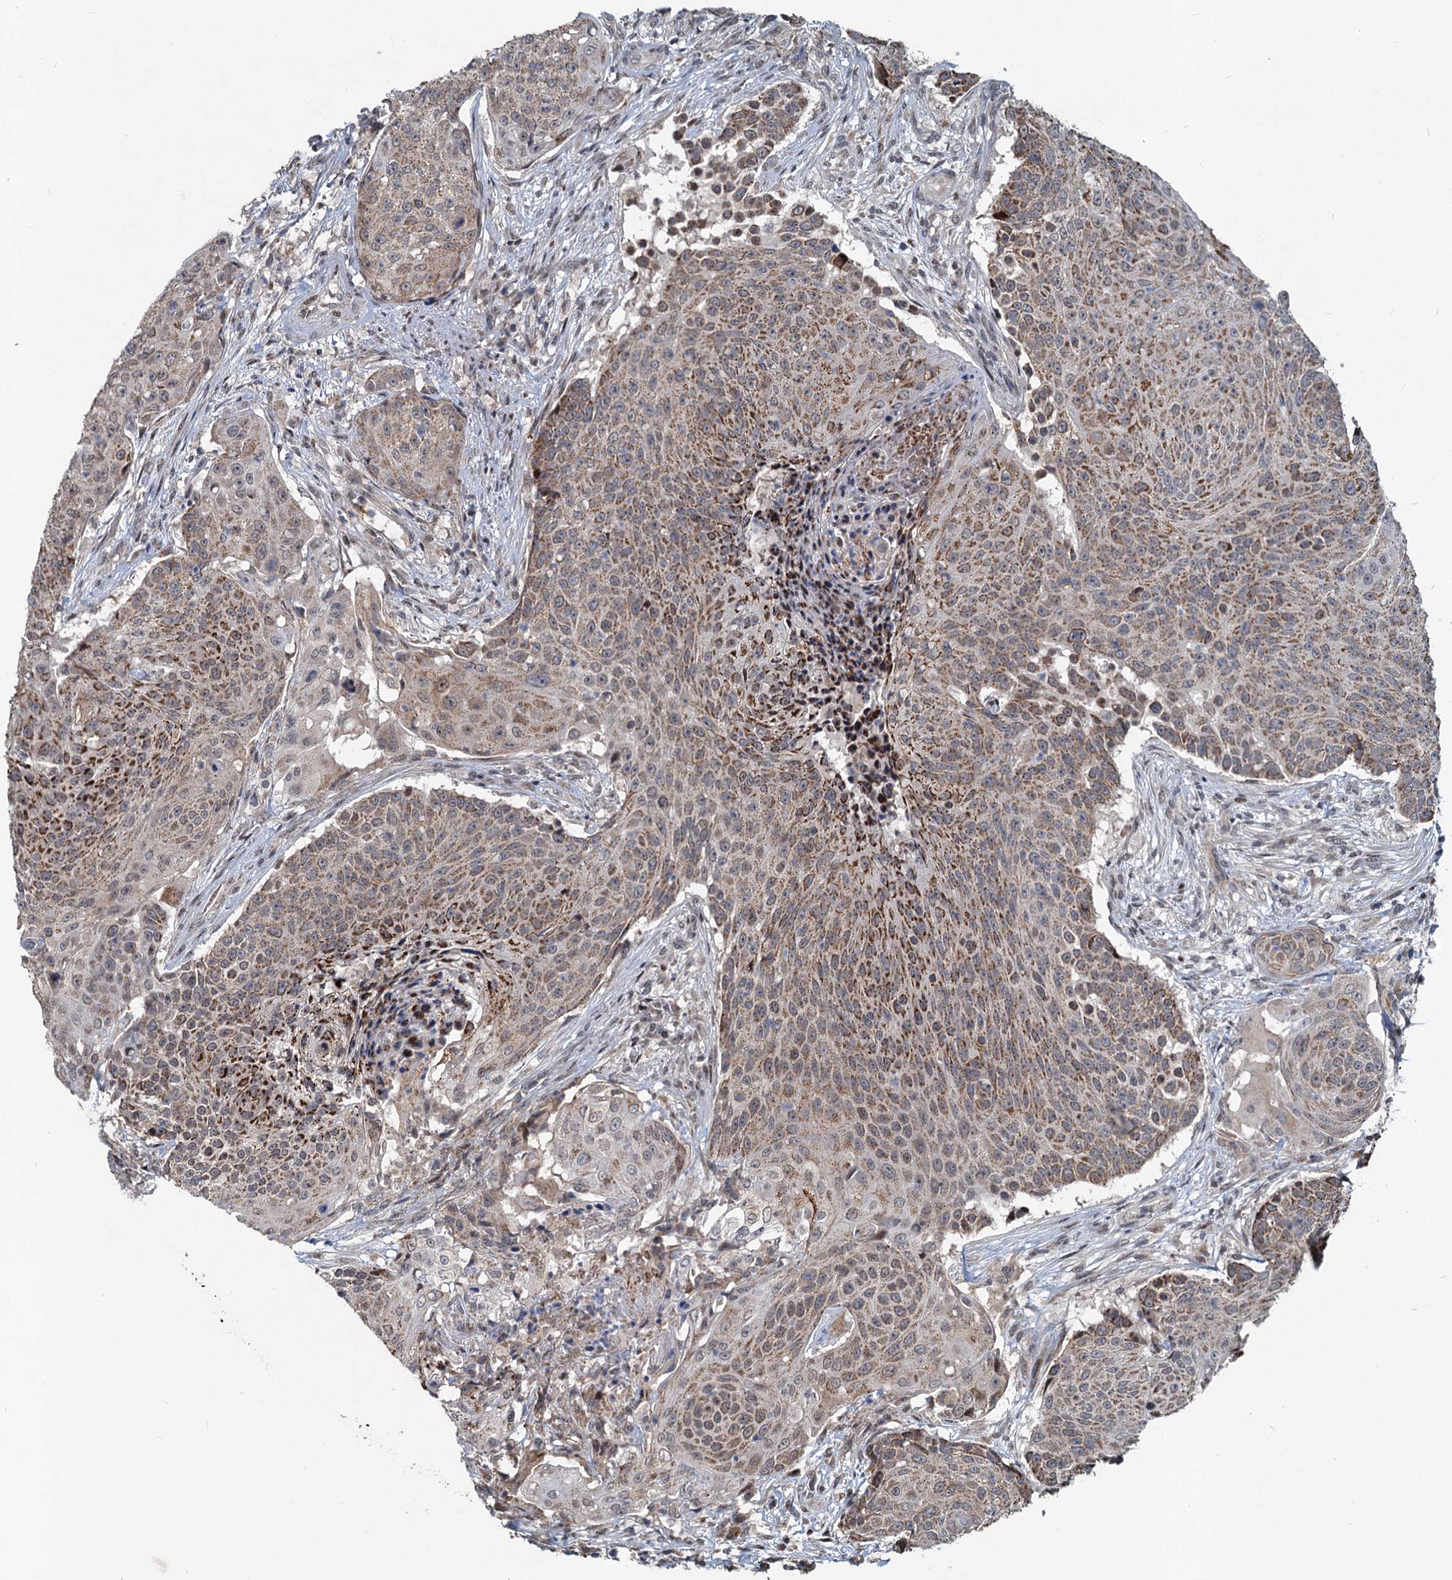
{"staining": {"intensity": "moderate", "quantity": "25%-75%", "location": "cytoplasmic/membranous"}, "tissue": "urothelial cancer", "cell_type": "Tumor cells", "image_type": "cancer", "snomed": [{"axis": "morphology", "description": "Urothelial carcinoma, High grade"}, {"axis": "topography", "description": "Urinary bladder"}], "caption": "High-power microscopy captured an IHC micrograph of urothelial cancer, revealing moderate cytoplasmic/membranous positivity in about 25%-75% of tumor cells. (DAB (3,3'-diaminobenzidine) IHC, brown staining for protein, blue staining for nuclei).", "gene": "RITA1", "patient": {"sex": "female", "age": 63}}